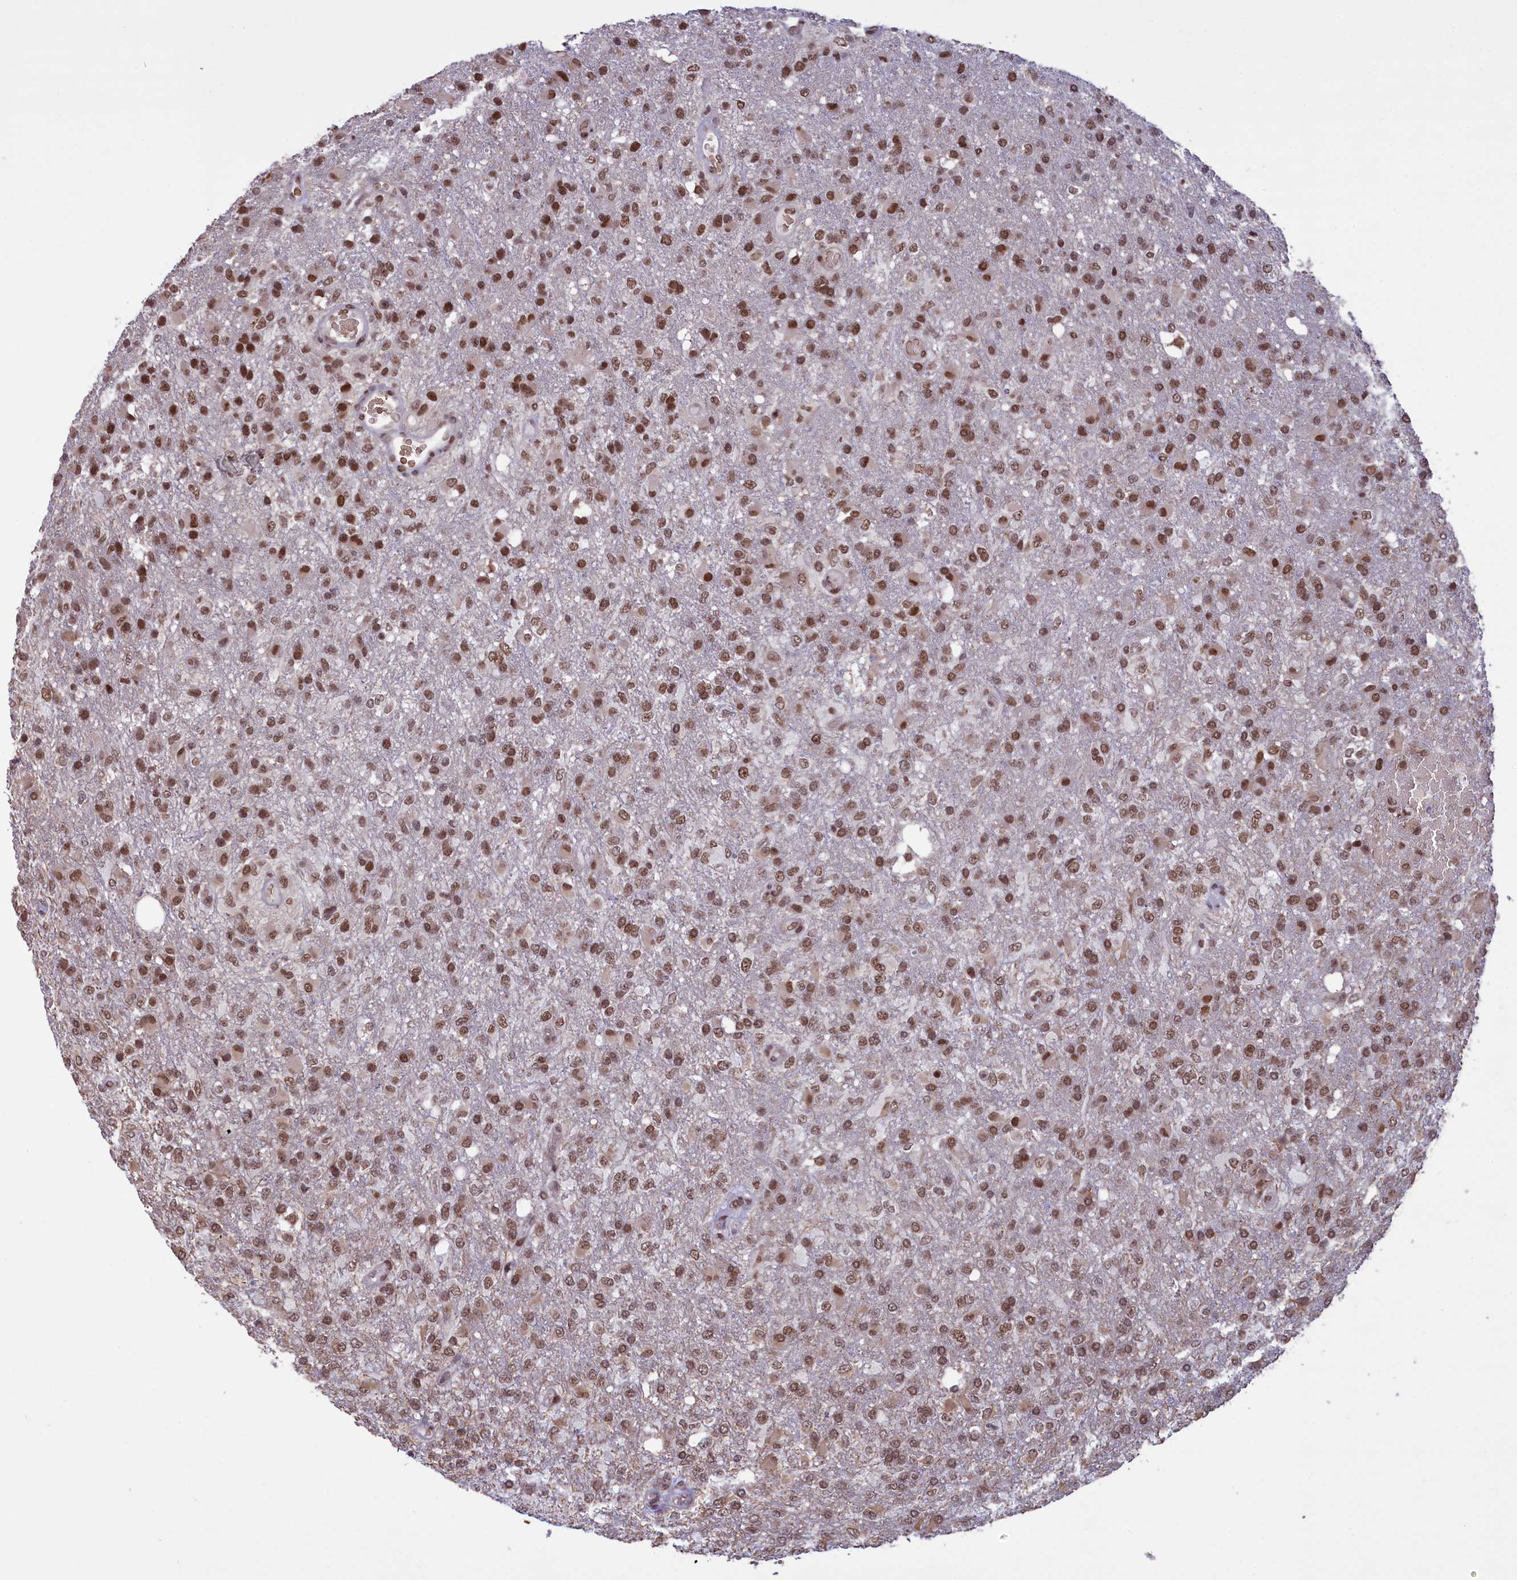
{"staining": {"intensity": "moderate", "quantity": ">75%", "location": "nuclear"}, "tissue": "glioma", "cell_type": "Tumor cells", "image_type": "cancer", "snomed": [{"axis": "morphology", "description": "Glioma, malignant, High grade"}, {"axis": "topography", "description": "Brain"}], "caption": "Moderate nuclear protein positivity is identified in approximately >75% of tumor cells in malignant high-grade glioma. The staining is performed using DAB (3,3'-diaminobenzidine) brown chromogen to label protein expression. The nuclei are counter-stained blue using hematoxylin.", "gene": "MPHOSPH8", "patient": {"sex": "female", "age": 74}}